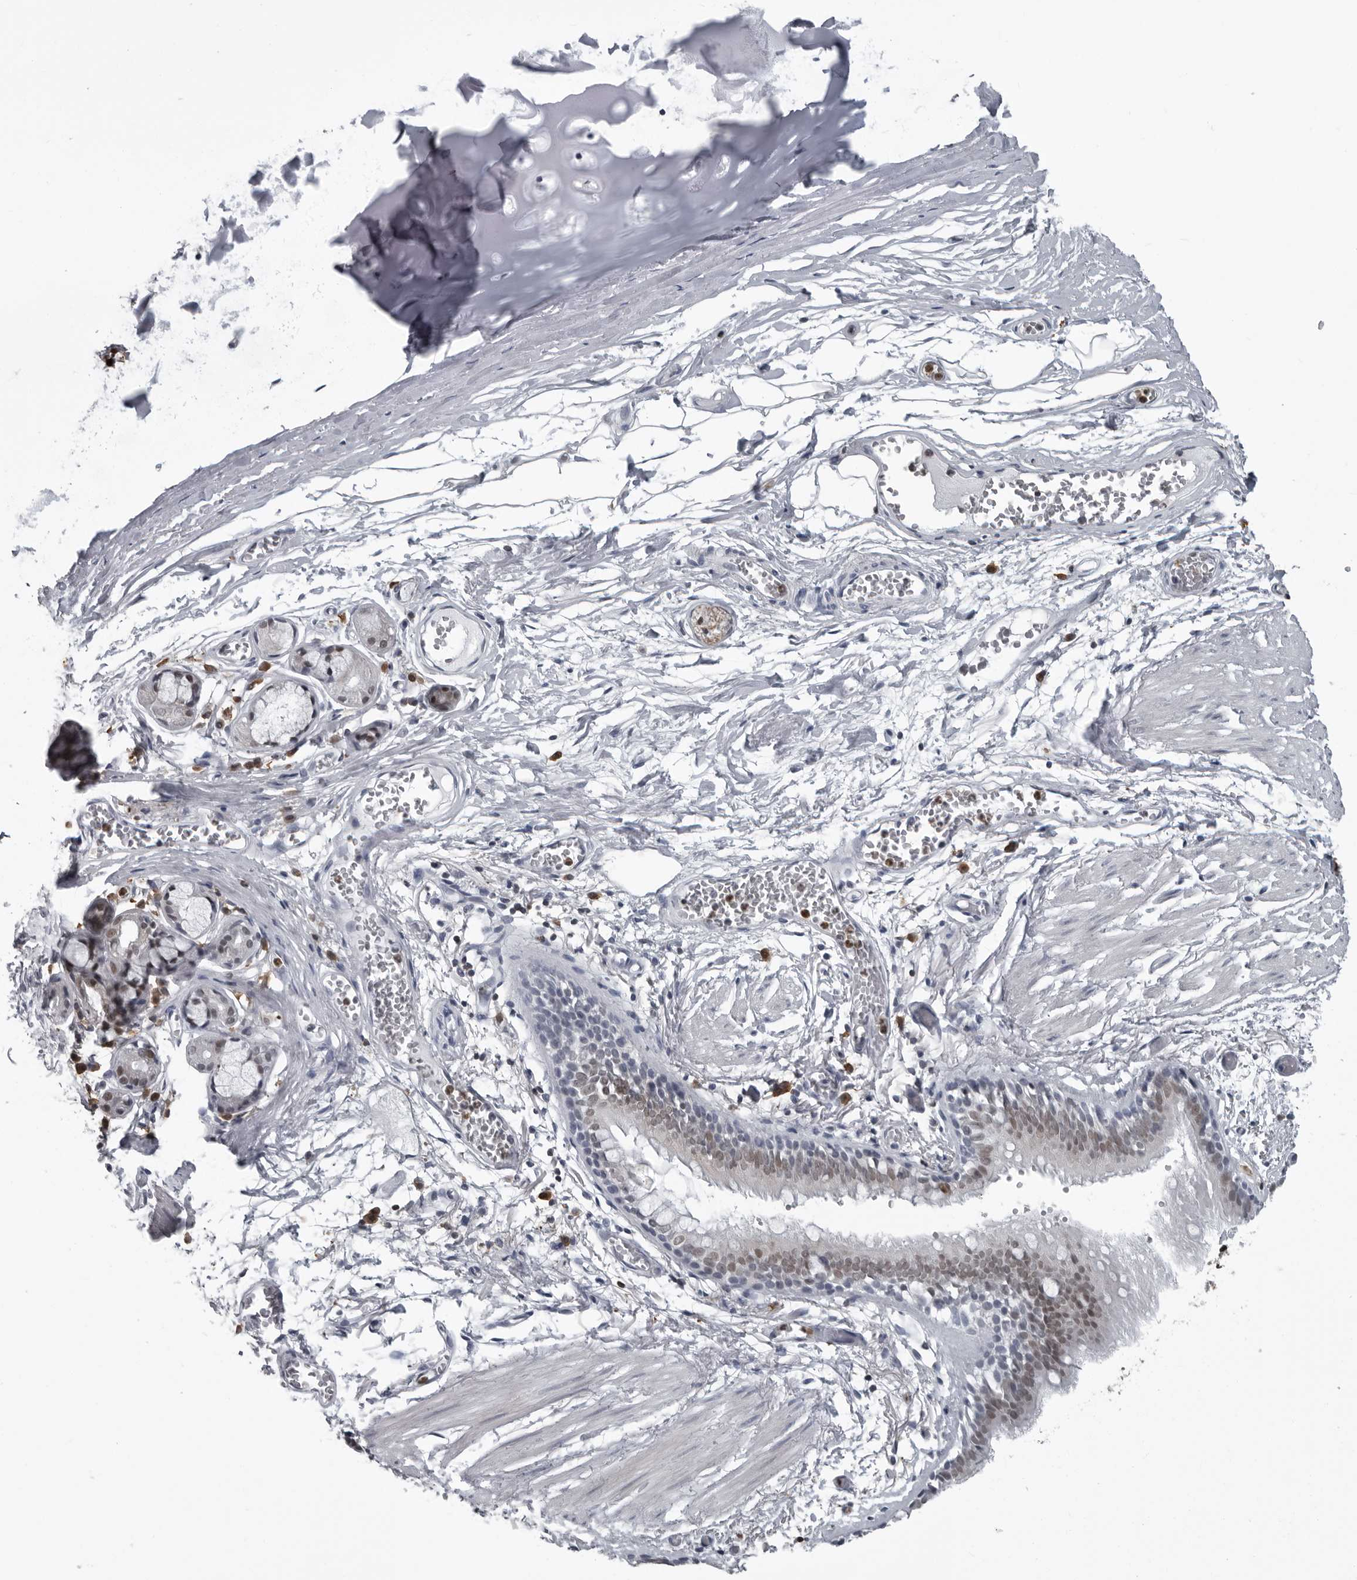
{"staining": {"intensity": "moderate", "quantity": "<25%", "location": "nuclear"}, "tissue": "bronchus", "cell_type": "Respiratory epithelial cells", "image_type": "normal", "snomed": [{"axis": "morphology", "description": "Normal tissue, NOS"}, {"axis": "topography", "description": "Bronchus"}, {"axis": "topography", "description": "Lung"}], "caption": "Moderate nuclear positivity for a protein is present in about <25% of respiratory epithelial cells of benign bronchus using immunohistochemistry.", "gene": "RTCA", "patient": {"sex": "male", "age": 56}}